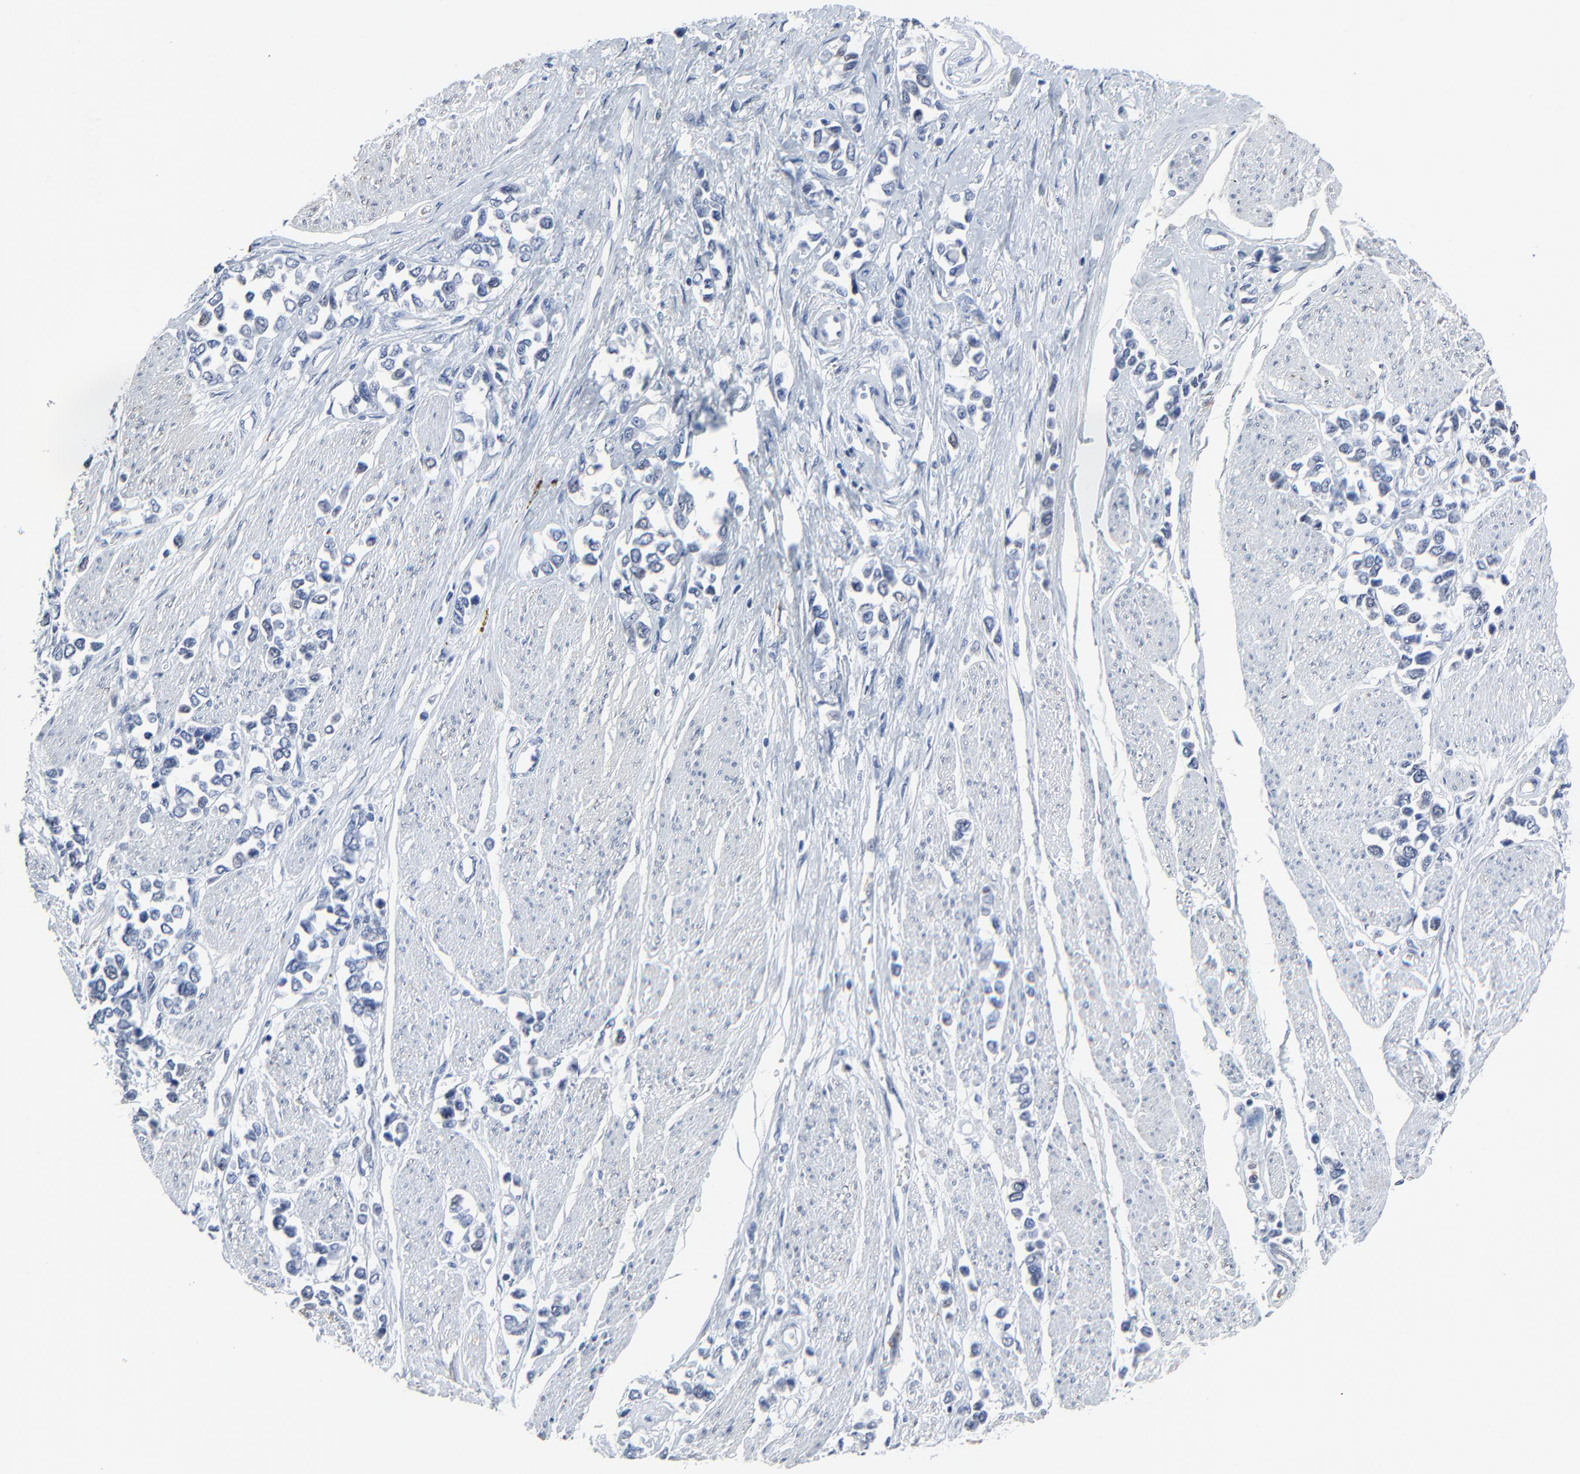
{"staining": {"intensity": "negative", "quantity": "none", "location": "none"}, "tissue": "stomach cancer", "cell_type": "Tumor cells", "image_type": "cancer", "snomed": [{"axis": "morphology", "description": "Adenocarcinoma, NOS"}, {"axis": "topography", "description": "Stomach, upper"}], "caption": "Tumor cells show no significant staining in adenocarcinoma (stomach).", "gene": "BIRC3", "patient": {"sex": "male", "age": 76}}